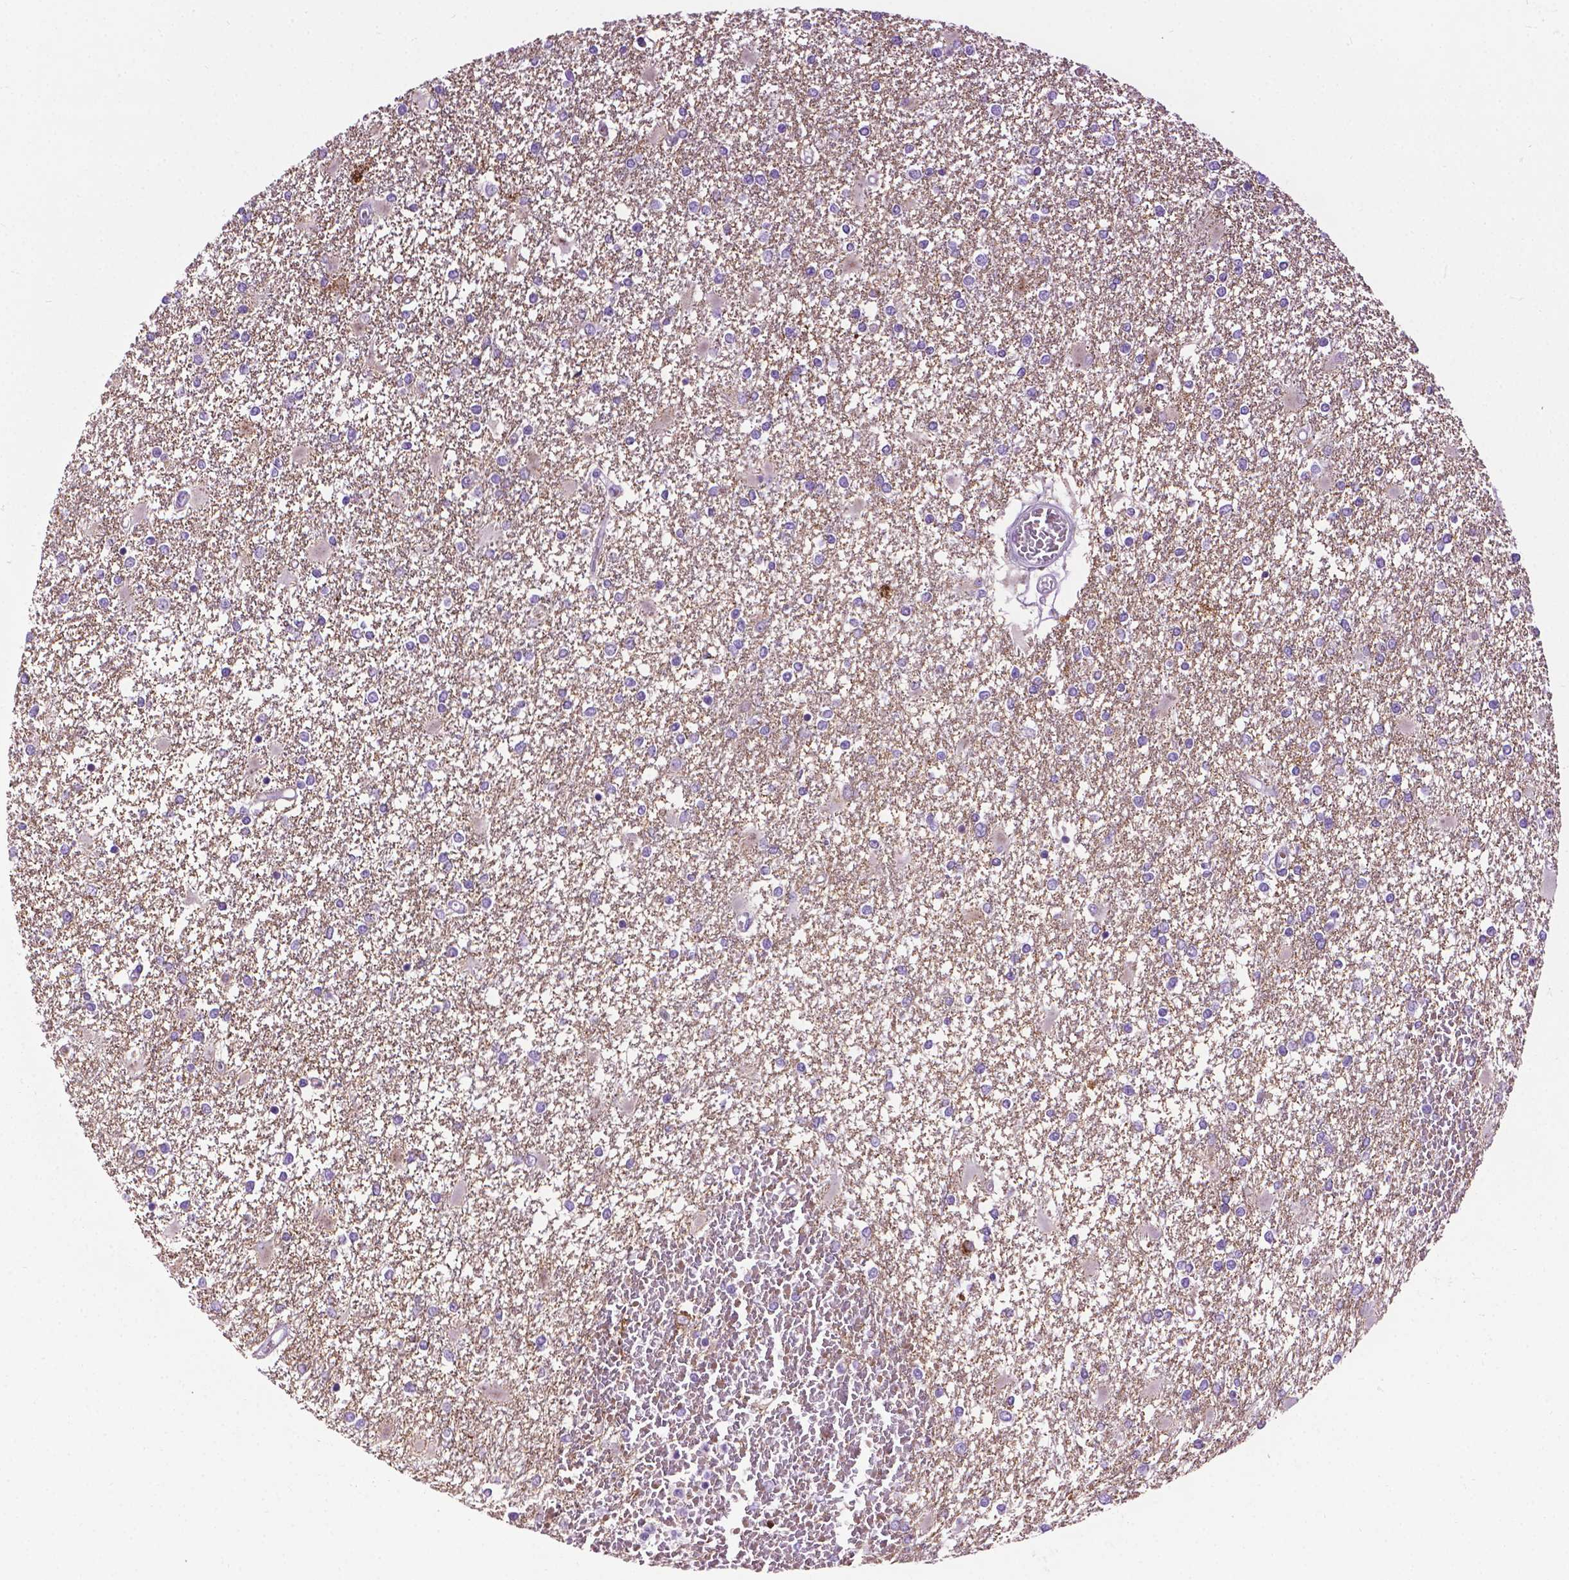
{"staining": {"intensity": "negative", "quantity": "none", "location": "none"}, "tissue": "glioma", "cell_type": "Tumor cells", "image_type": "cancer", "snomed": [{"axis": "morphology", "description": "Glioma, malignant, High grade"}, {"axis": "topography", "description": "Cerebral cortex"}], "caption": "A histopathology image of malignant glioma (high-grade) stained for a protein shows no brown staining in tumor cells.", "gene": "TMEM132E", "patient": {"sex": "male", "age": 79}}